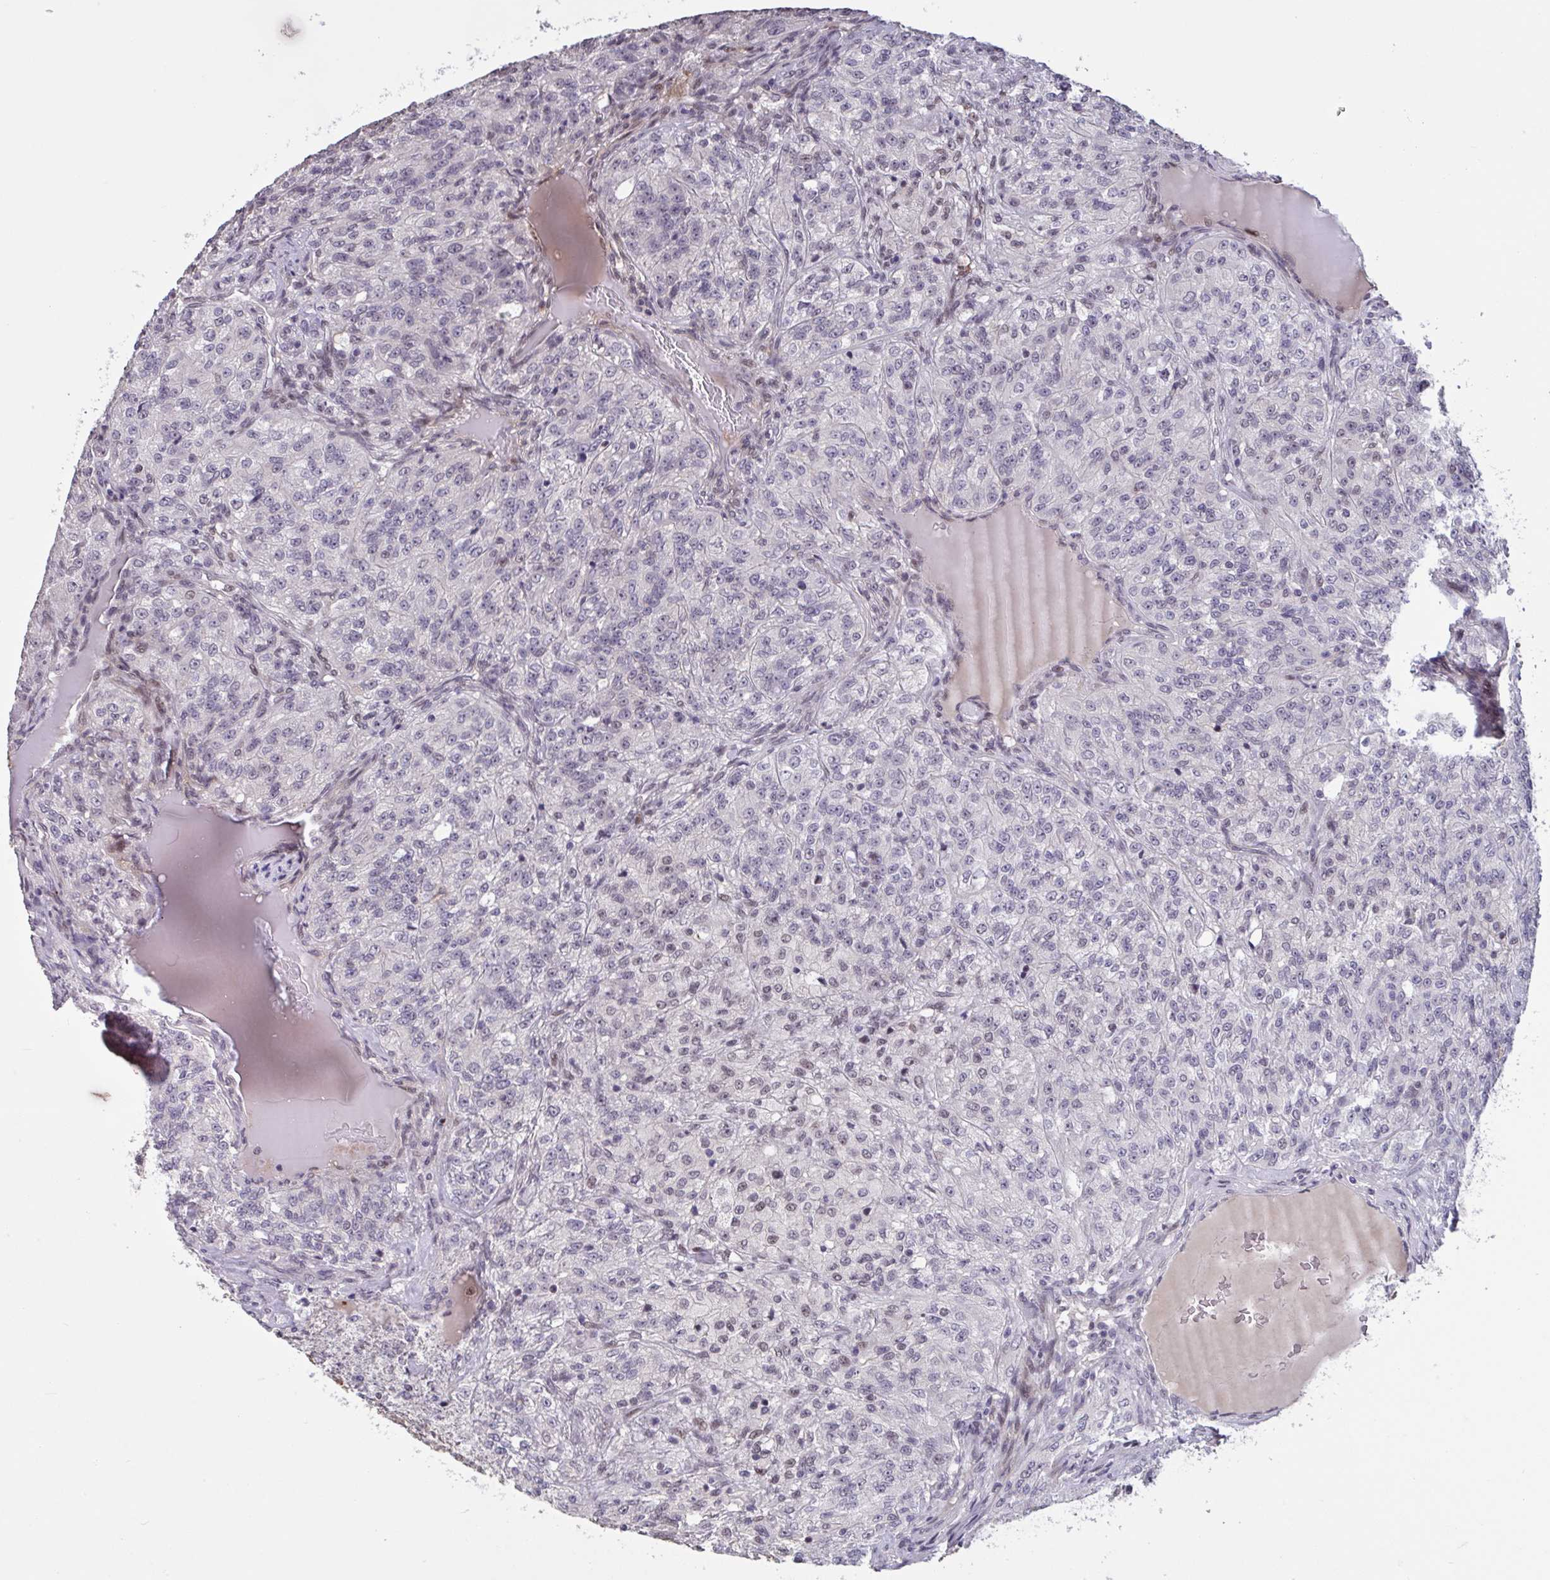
{"staining": {"intensity": "negative", "quantity": "none", "location": "none"}, "tissue": "renal cancer", "cell_type": "Tumor cells", "image_type": "cancer", "snomed": [{"axis": "morphology", "description": "Adenocarcinoma, NOS"}, {"axis": "topography", "description": "Kidney"}], "caption": "A high-resolution histopathology image shows immunohistochemistry staining of adenocarcinoma (renal), which demonstrates no significant positivity in tumor cells. The staining was performed using DAB to visualize the protein expression in brown, while the nuclei were stained in blue with hematoxylin (Magnification: 20x).", "gene": "ZNF414", "patient": {"sex": "female", "age": 63}}